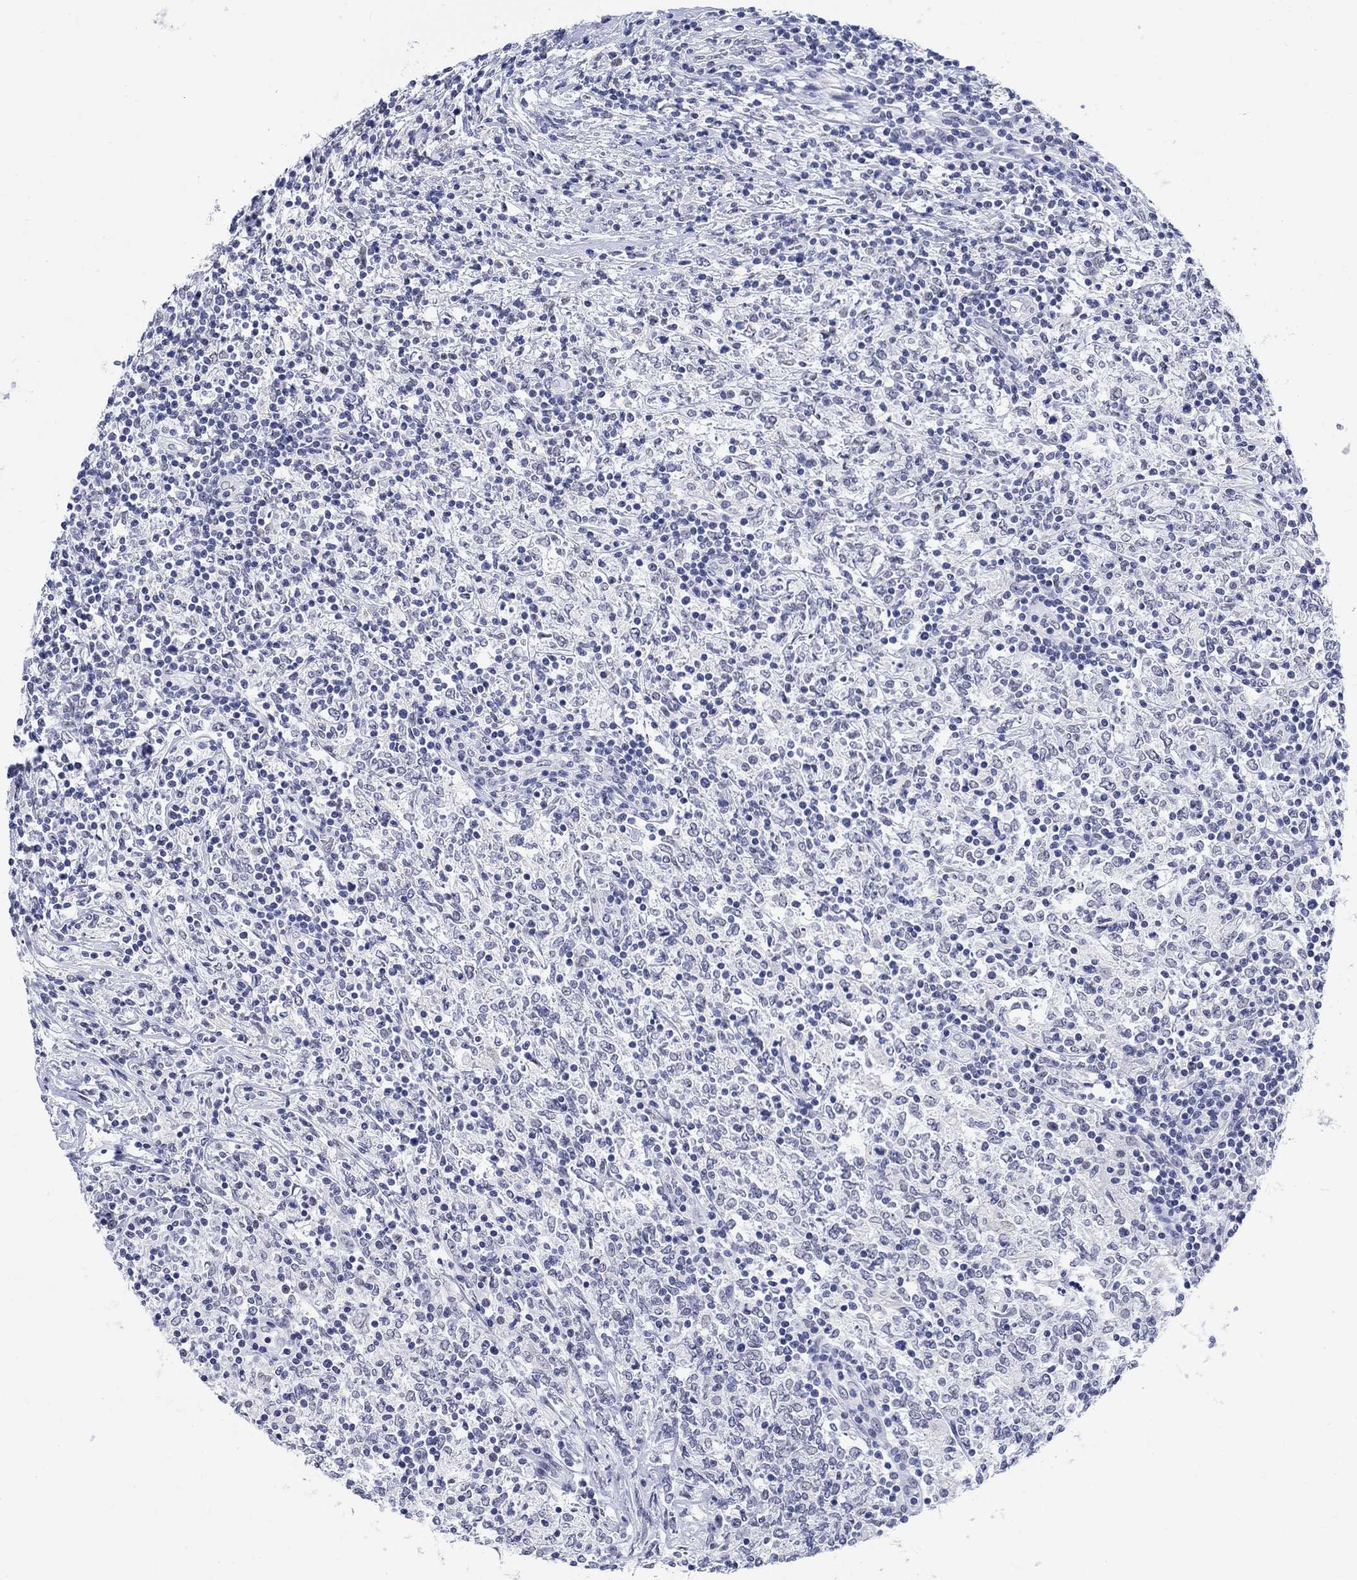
{"staining": {"intensity": "negative", "quantity": "none", "location": "none"}, "tissue": "lymphoma", "cell_type": "Tumor cells", "image_type": "cancer", "snomed": [{"axis": "morphology", "description": "Malignant lymphoma, non-Hodgkin's type, High grade"}, {"axis": "topography", "description": "Lymph node"}], "caption": "Immunohistochemistry image of neoplastic tissue: lymphoma stained with DAB (3,3'-diaminobenzidine) demonstrates no significant protein expression in tumor cells.", "gene": "ANKS1B", "patient": {"sex": "female", "age": 84}}